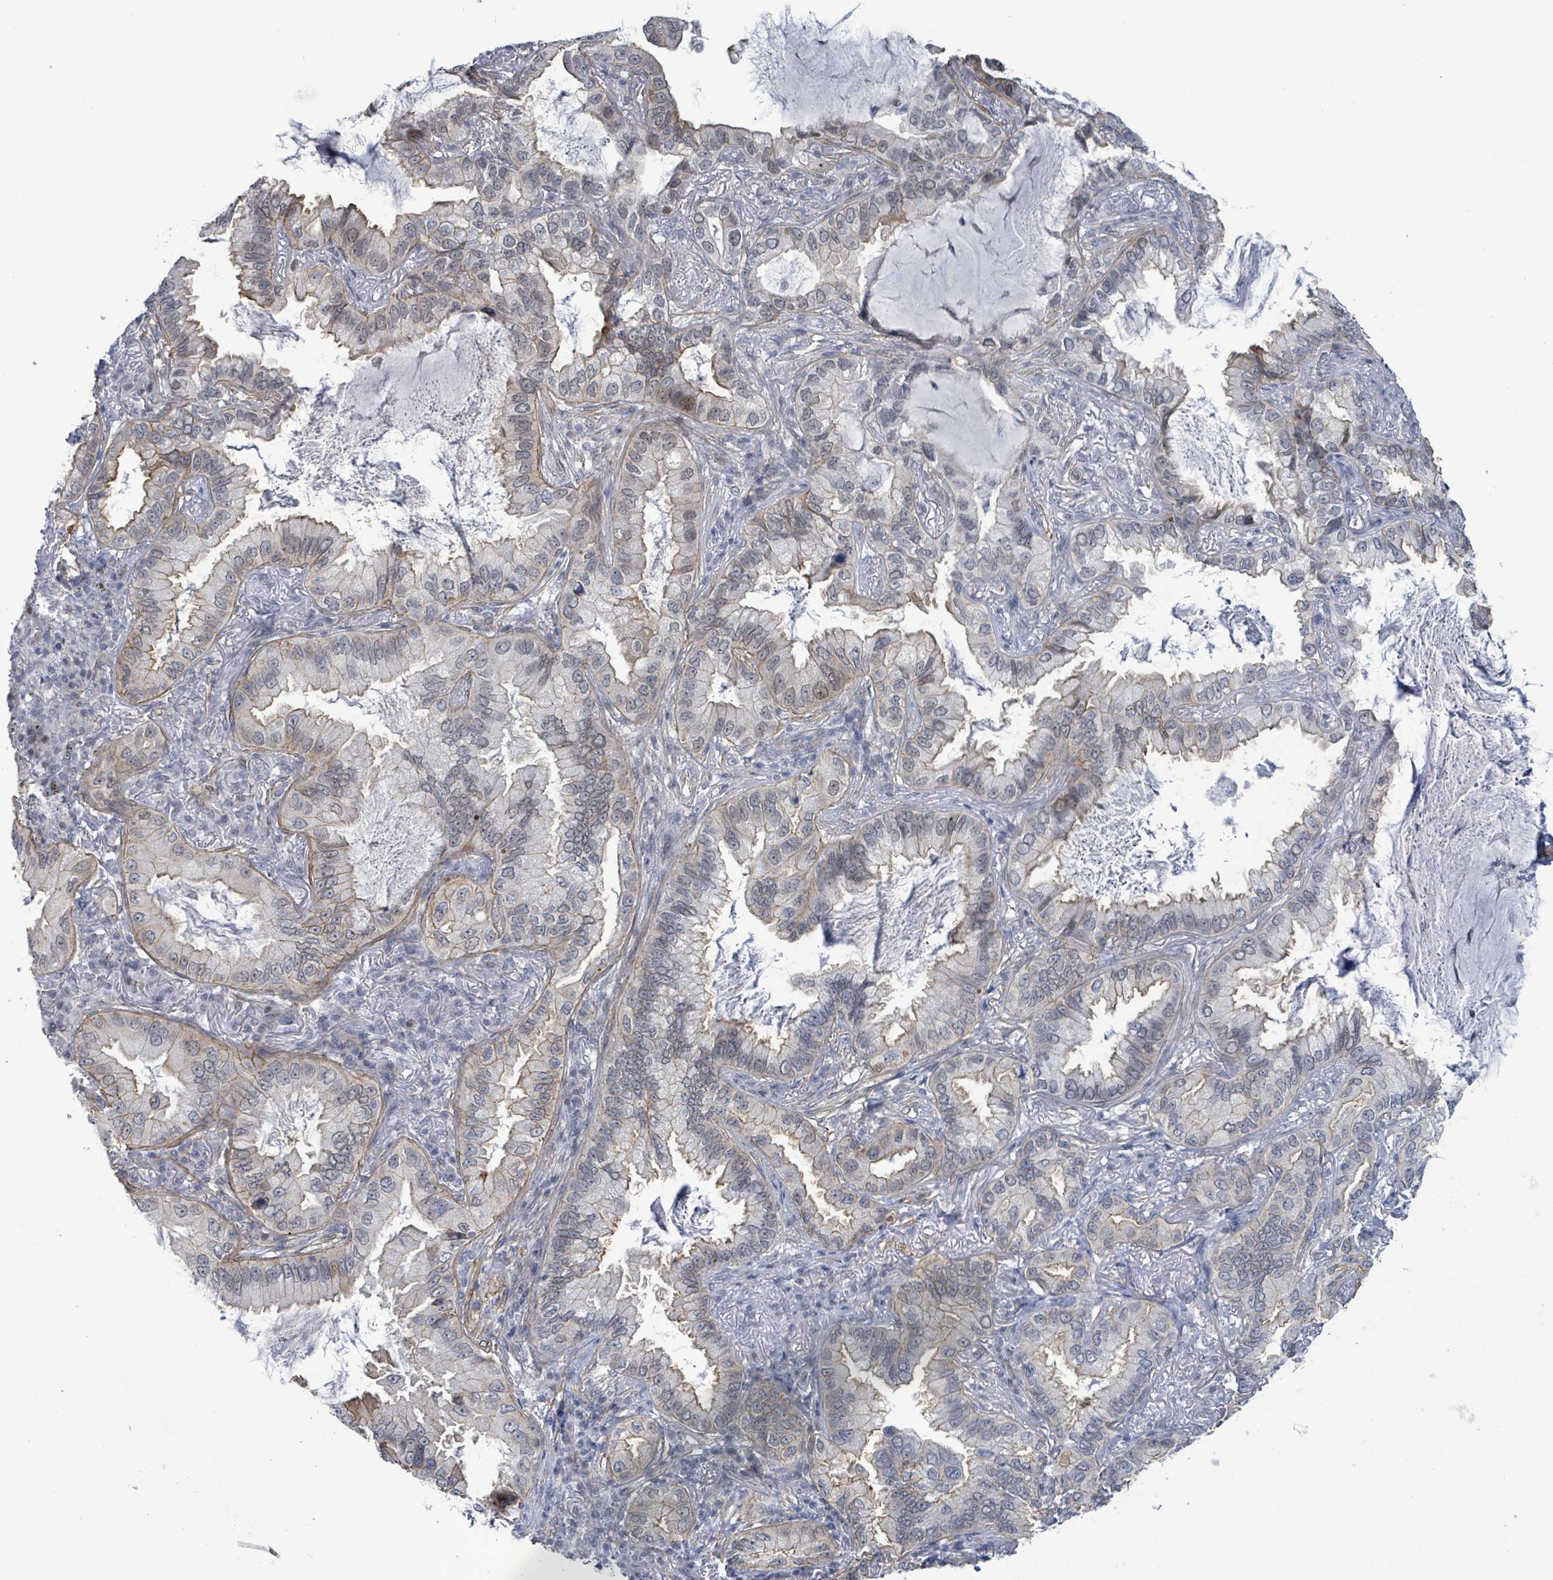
{"staining": {"intensity": "moderate", "quantity": "<25%", "location": "cytoplasmic/membranous"}, "tissue": "lung cancer", "cell_type": "Tumor cells", "image_type": "cancer", "snomed": [{"axis": "morphology", "description": "Adenocarcinoma, NOS"}, {"axis": "topography", "description": "Lung"}], "caption": "Immunohistochemical staining of human lung cancer (adenocarcinoma) displays low levels of moderate cytoplasmic/membranous positivity in about <25% of tumor cells.", "gene": "DMRTC1B", "patient": {"sex": "female", "age": 69}}